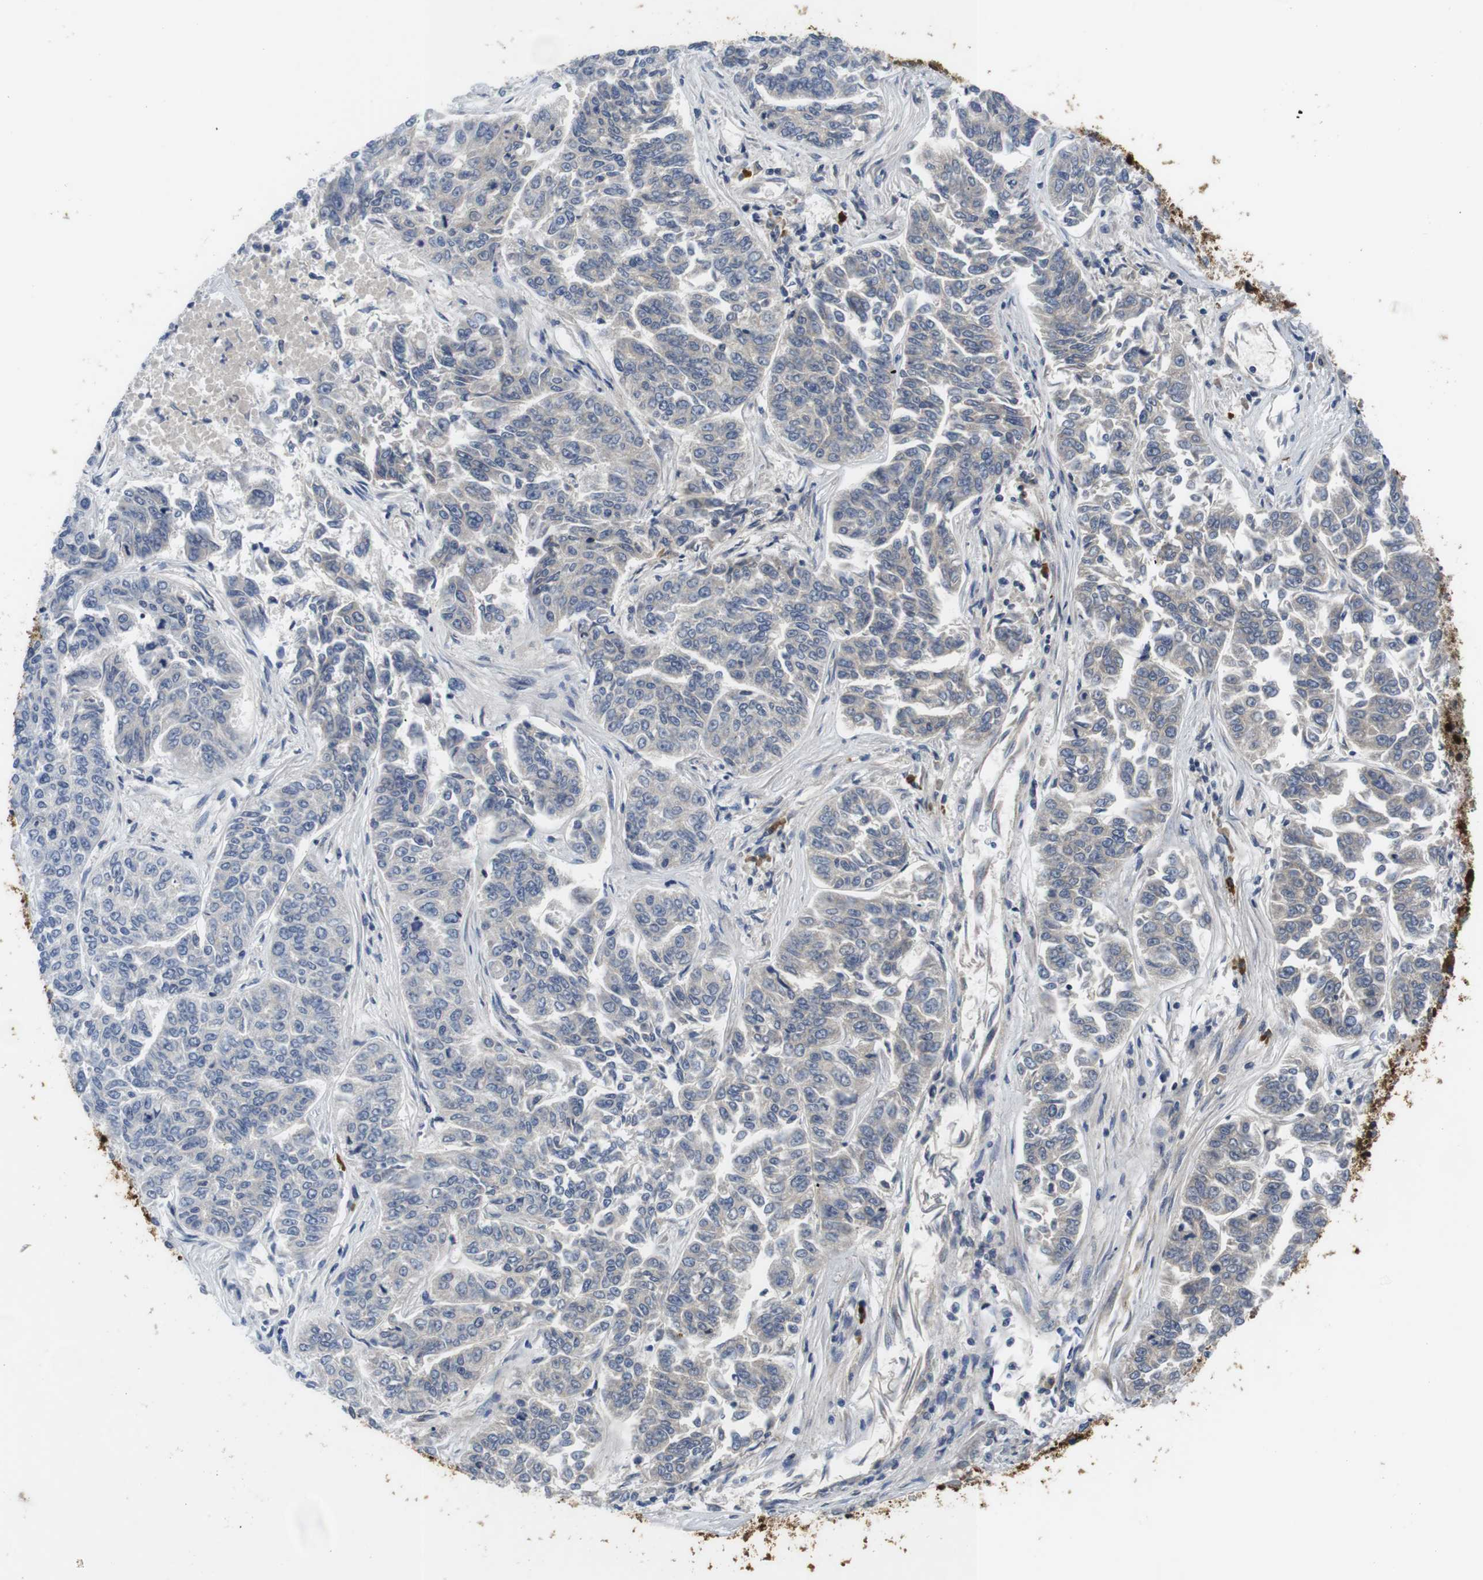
{"staining": {"intensity": "negative", "quantity": "none", "location": "none"}, "tissue": "lung cancer", "cell_type": "Tumor cells", "image_type": "cancer", "snomed": [{"axis": "morphology", "description": "Adenocarcinoma, NOS"}, {"axis": "topography", "description": "Lung"}], "caption": "This is an IHC photomicrograph of lung adenocarcinoma. There is no positivity in tumor cells.", "gene": "IGKC", "patient": {"sex": "male", "age": 84}}